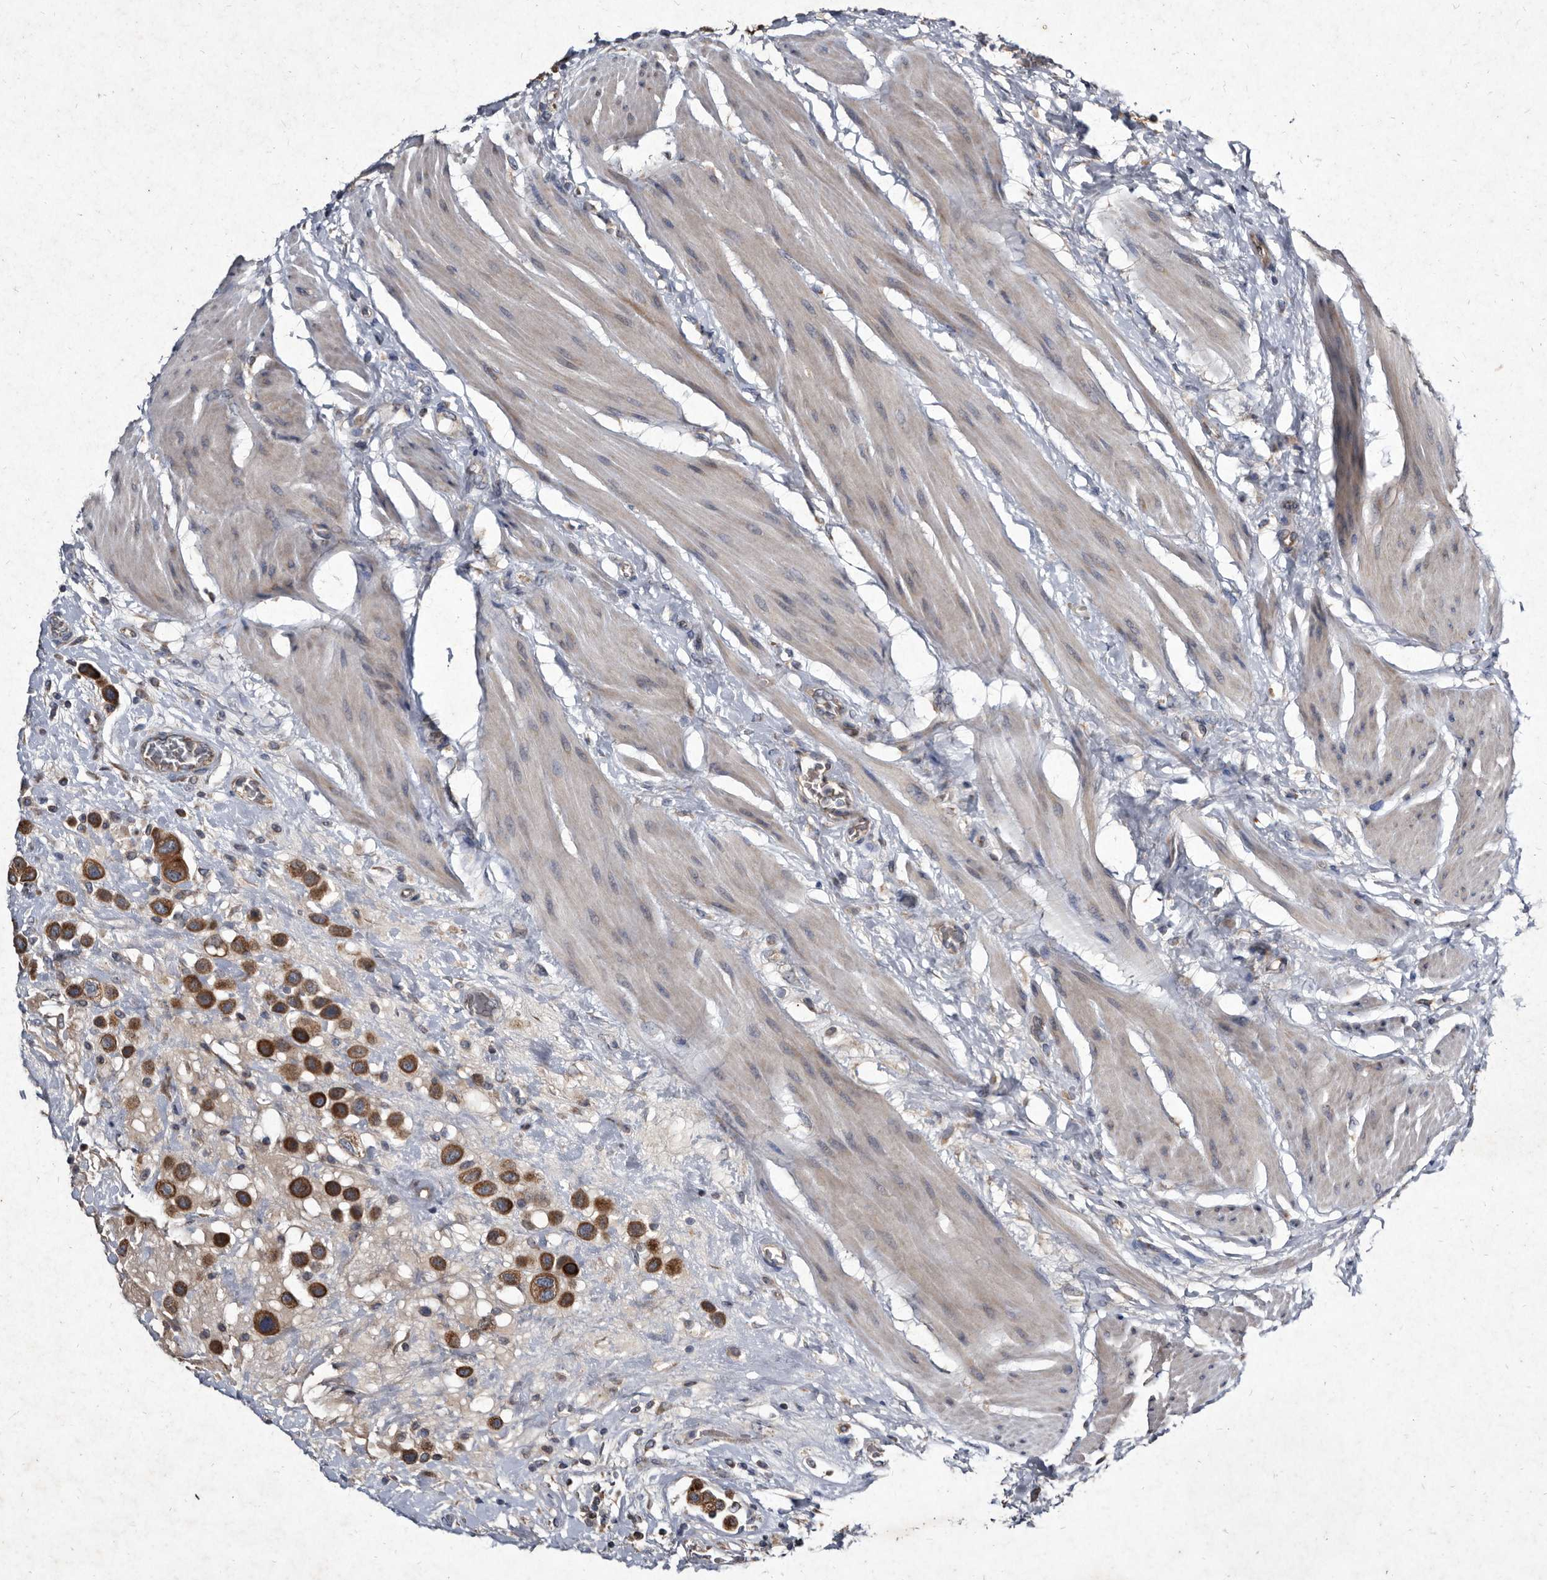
{"staining": {"intensity": "strong", "quantity": ">75%", "location": "cytoplasmic/membranous"}, "tissue": "urothelial cancer", "cell_type": "Tumor cells", "image_type": "cancer", "snomed": [{"axis": "morphology", "description": "Urothelial carcinoma, High grade"}, {"axis": "topography", "description": "Urinary bladder"}], "caption": "The histopathology image reveals staining of urothelial cancer, revealing strong cytoplasmic/membranous protein staining (brown color) within tumor cells.", "gene": "YPEL3", "patient": {"sex": "male", "age": 50}}